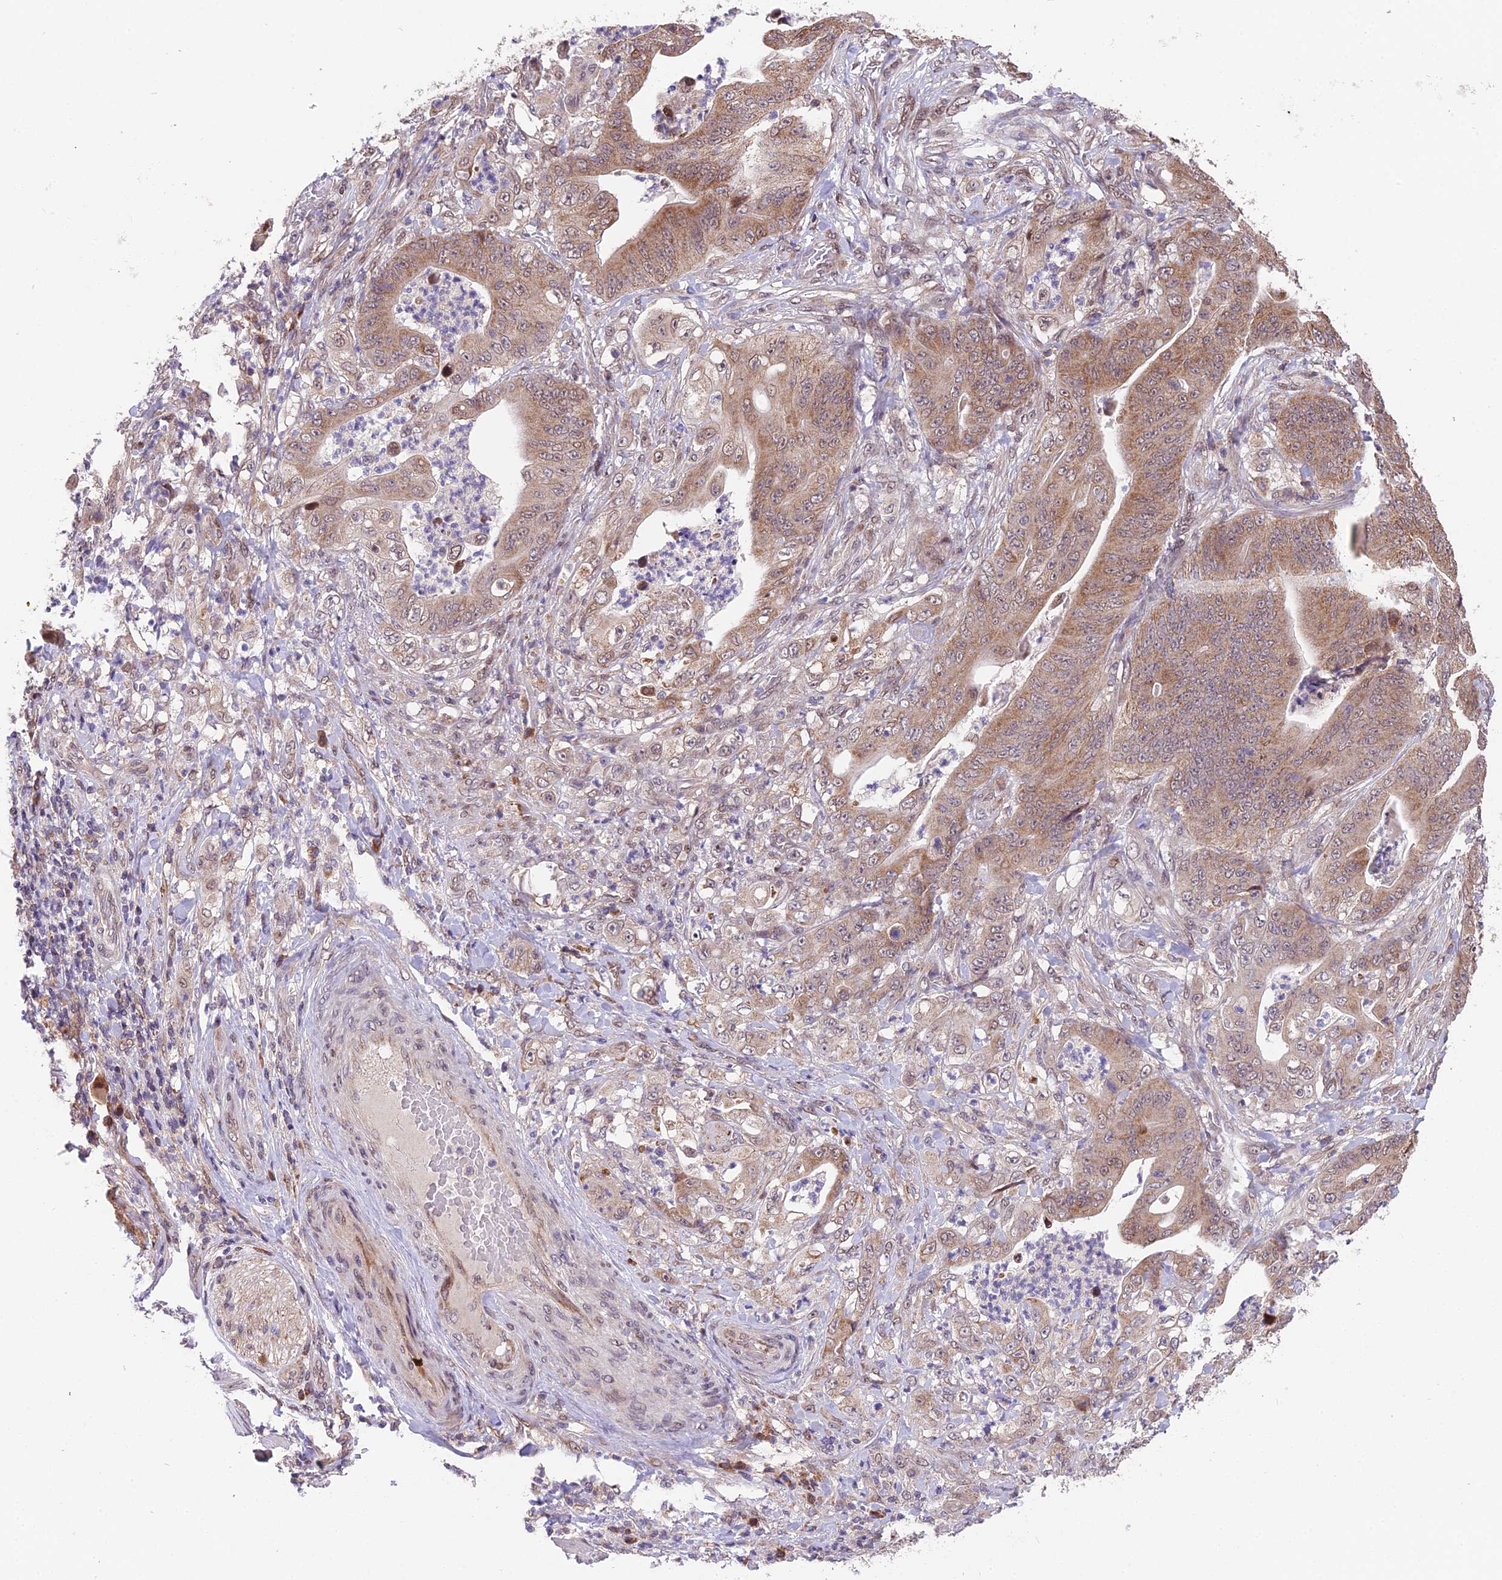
{"staining": {"intensity": "moderate", "quantity": ">75%", "location": "cytoplasmic/membranous,nuclear"}, "tissue": "stomach cancer", "cell_type": "Tumor cells", "image_type": "cancer", "snomed": [{"axis": "morphology", "description": "Adenocarcinoma, NOS"}, {"axis": "topography", "description": "Stomach"}], "caption": "Protein analysis of stomach adenocarcinoma tissue exhibits moderate cytoplasmic/membranous and nuclear positivity in about >75% of tumor cells.", "gene": "CYP2R1", "patient": {"sex": "female", "age": 73}}